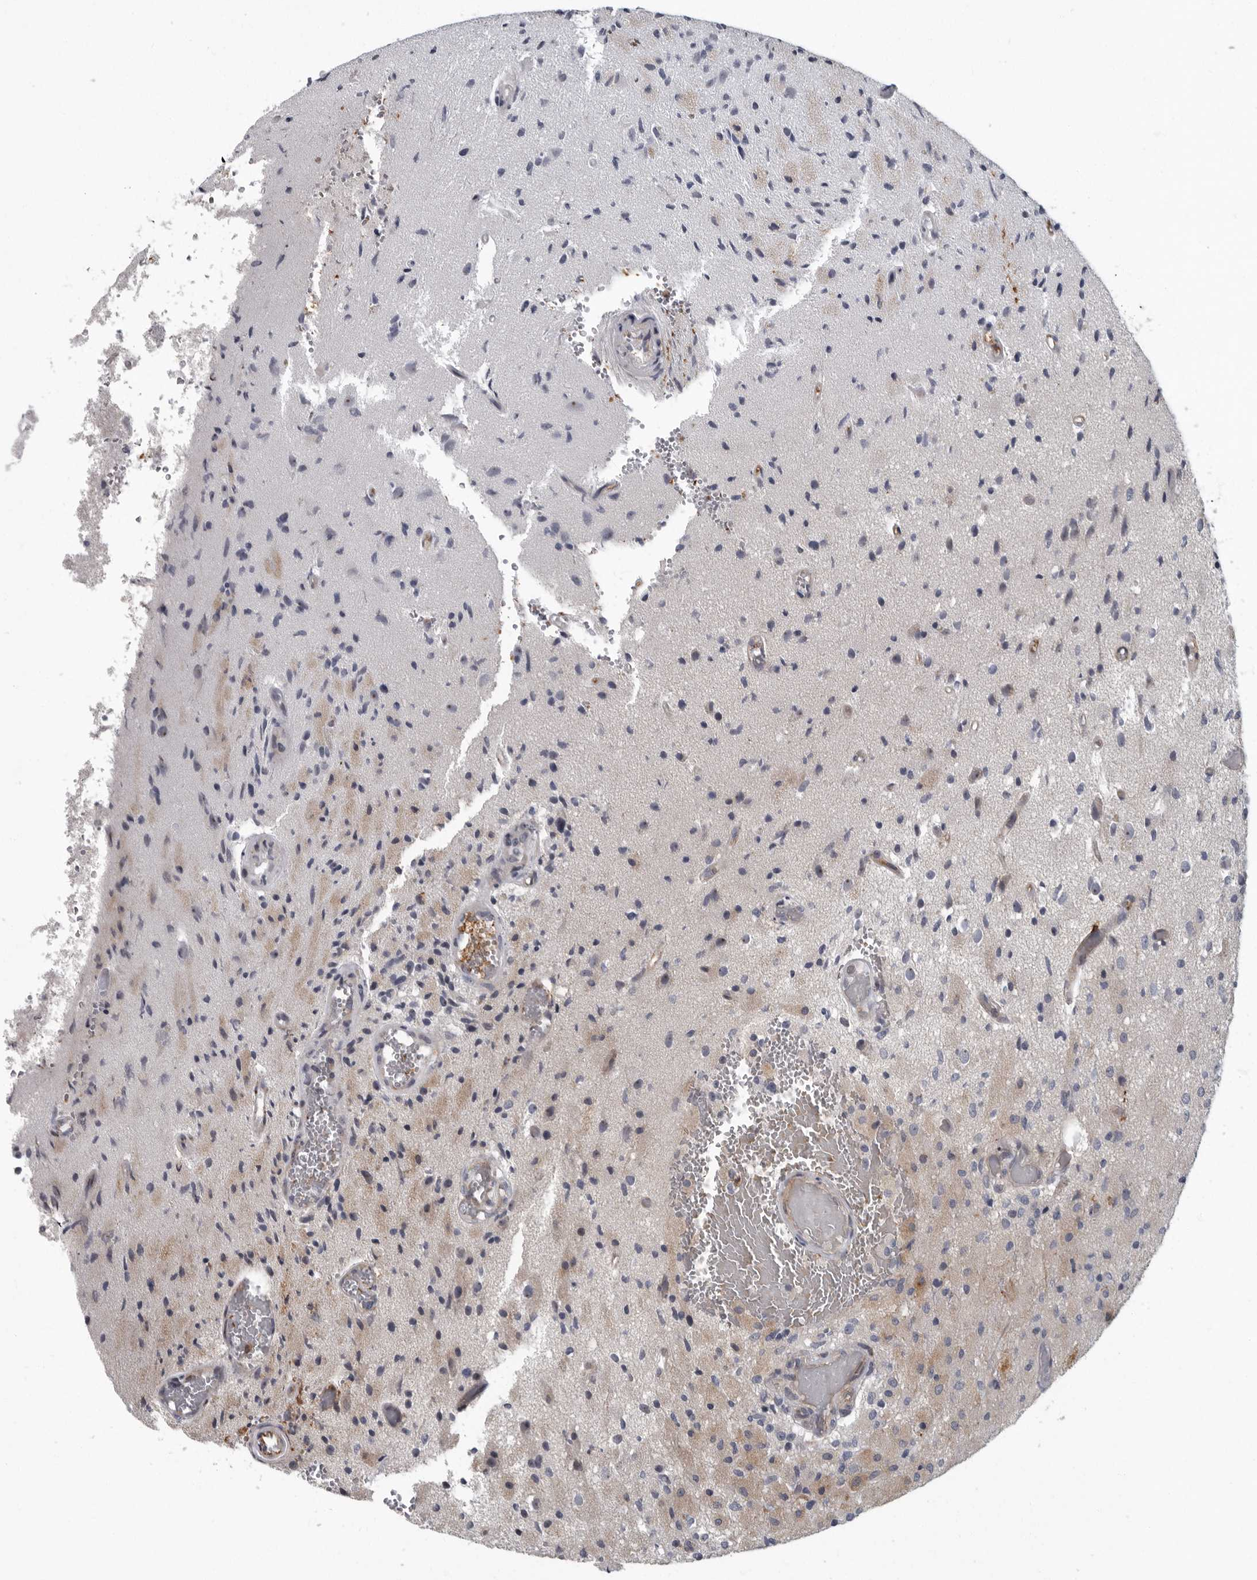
{"staining": {"intensity": "negative", "quantity": "none", "location": "none"}, "tissue": "glioma", "cell_type": "Tumor cells", "image_type": "cancer", "snomed": [{"axis": "morphology", "description": "Normal tissue, NOS"}, {"axis": "morphology", "description": "Glioma, malignant, High grade"}, {"axis": "topography", "description": "Cerebral cortex"}], "caption": "Immunohistochemical staining of human malignant glioma (high-grade) reveals no significant positivity in tumor cells.", "gene": "PDCD11", "patient": {"sex": "male", "age": 77}}